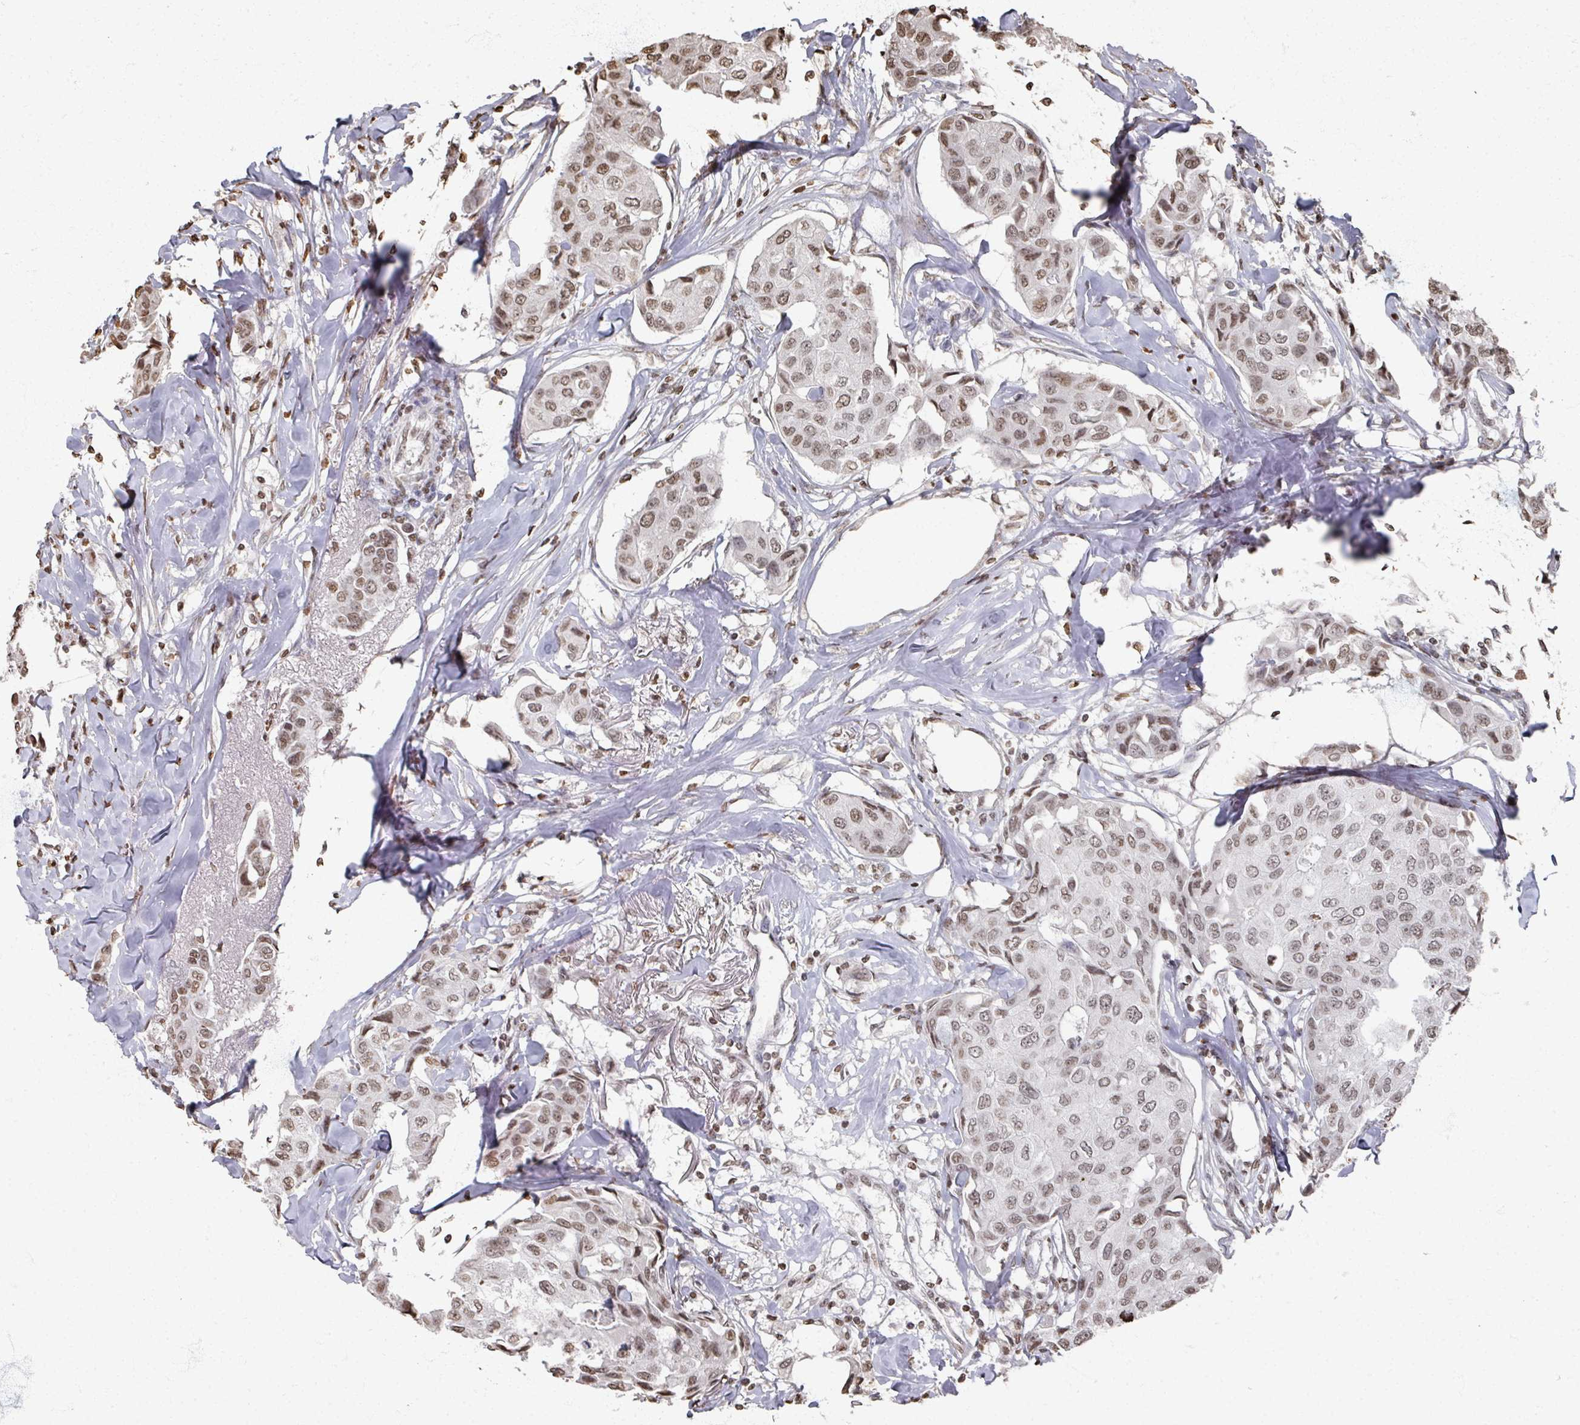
{"staining": {"intensity": "moderate", "quantity": ">75%", "location": "nuclear"}, "tissue": "breast cancer", "cell_type": "Tumor cells", "image_type": "cancer", "snomed": [{"axis": "morphology", "description": "Duct carcinoma"}, {"axis": "topography", "description": "Breast"}], "caption": "High-power microscopy captured an IHC photomicrograph of breast cancer, revealing moderate nuclear positivity in about >75% of tumor cells. (DAB IHC, brown staining for protein, blue staining for nuclei).", "gene": "DCUN1D5", "patient": {"sex": "female", "age": 80}}